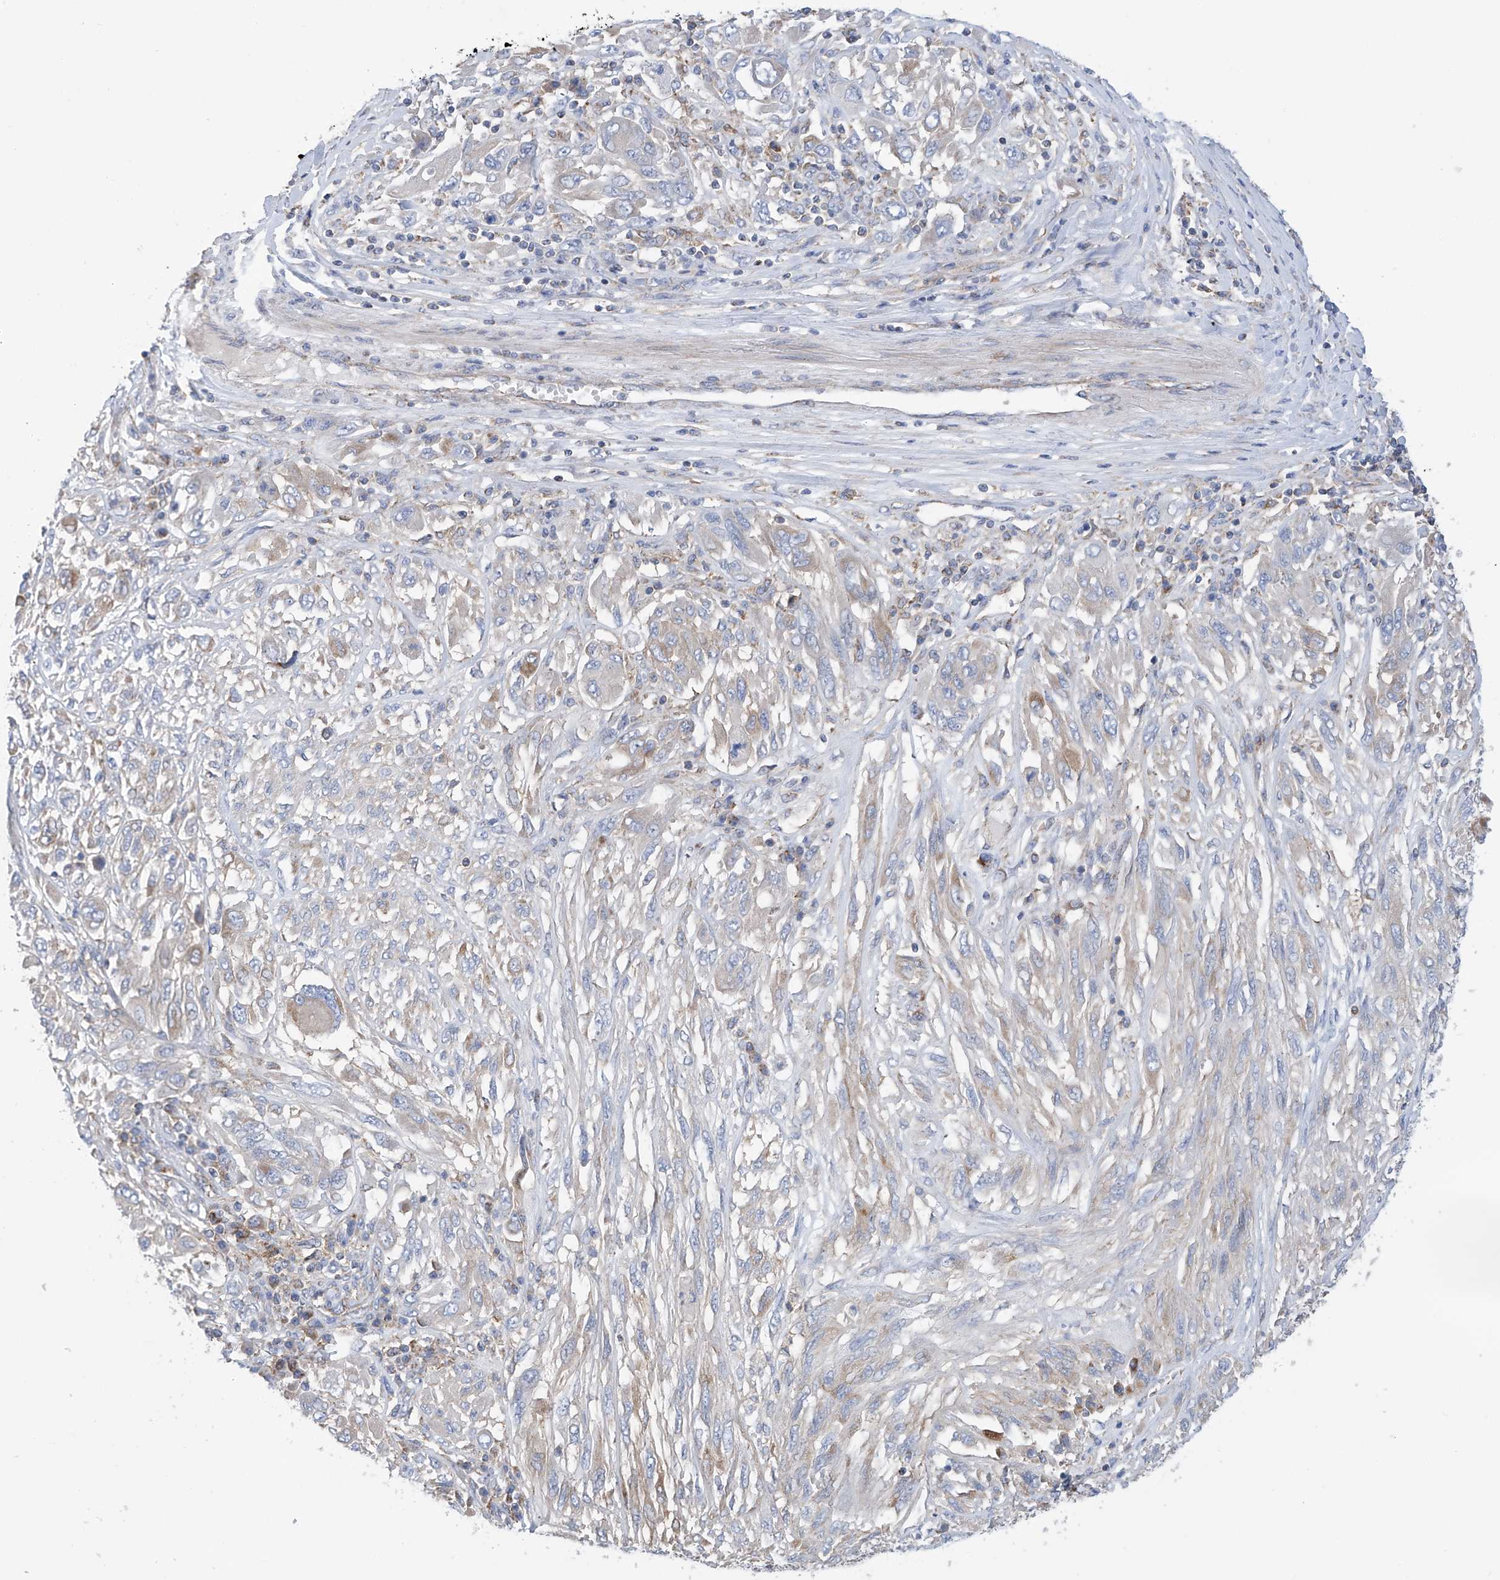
{"staining": {"intensity": "moderate", "quantity": "<25%", "location": "cytoplasmic/membranous"}, "tissue": "melanoma", "cell_type": "Tumor cells", "image_type": "cancer", "snomed": [{"axis": "morphology", "description": "Malignant melanoma, NOS"}, {"axis": "topography", "description": "Skin"}], "caption": "Immunohistochemistry (IHC) of malignant melanoma reveals low levels of moderate cytoplasmic/membranous staining in about <25% of tumor cells.", "gene": "P2RX7", "patient": {"sex": "female", "age": 91}}